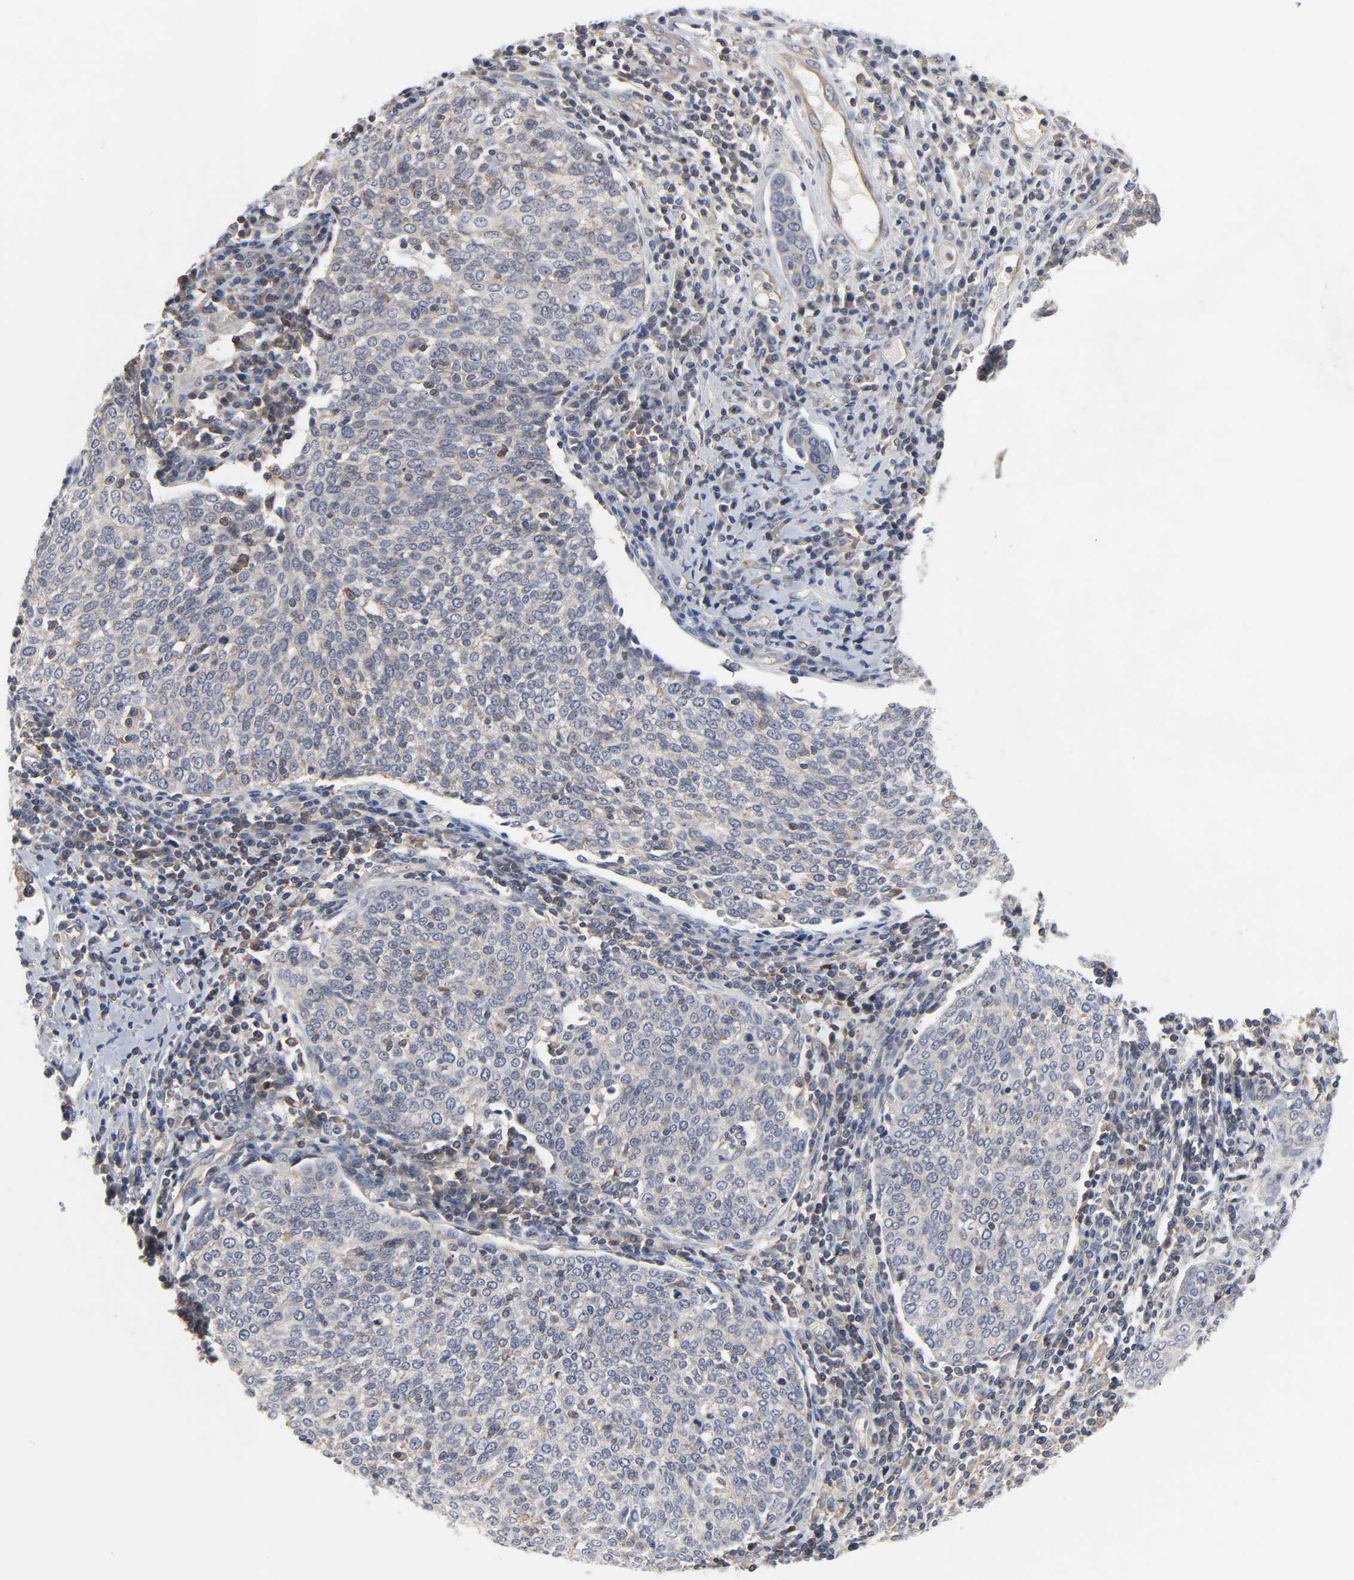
{"staining": {"intensity": "weak", "quantity": "<25%", "location": "cytoplasmic/membranous"}, "tissue": "cervical cancer", "cell_type": "Tumor cells", "image_type": "cancer", "snomed": [{"axis": "morphology", "description": "Squamous cell carcinoma, NOS"}, {"axis": "topography", "description": "Cervix"}], "caption": "Immunohistochemistry of human cervical cancer (squamous cell carcinoma) displays no staining in tumor cells.", "gene": "DDX10", "patient": {"sex": "female", "age": 40}}